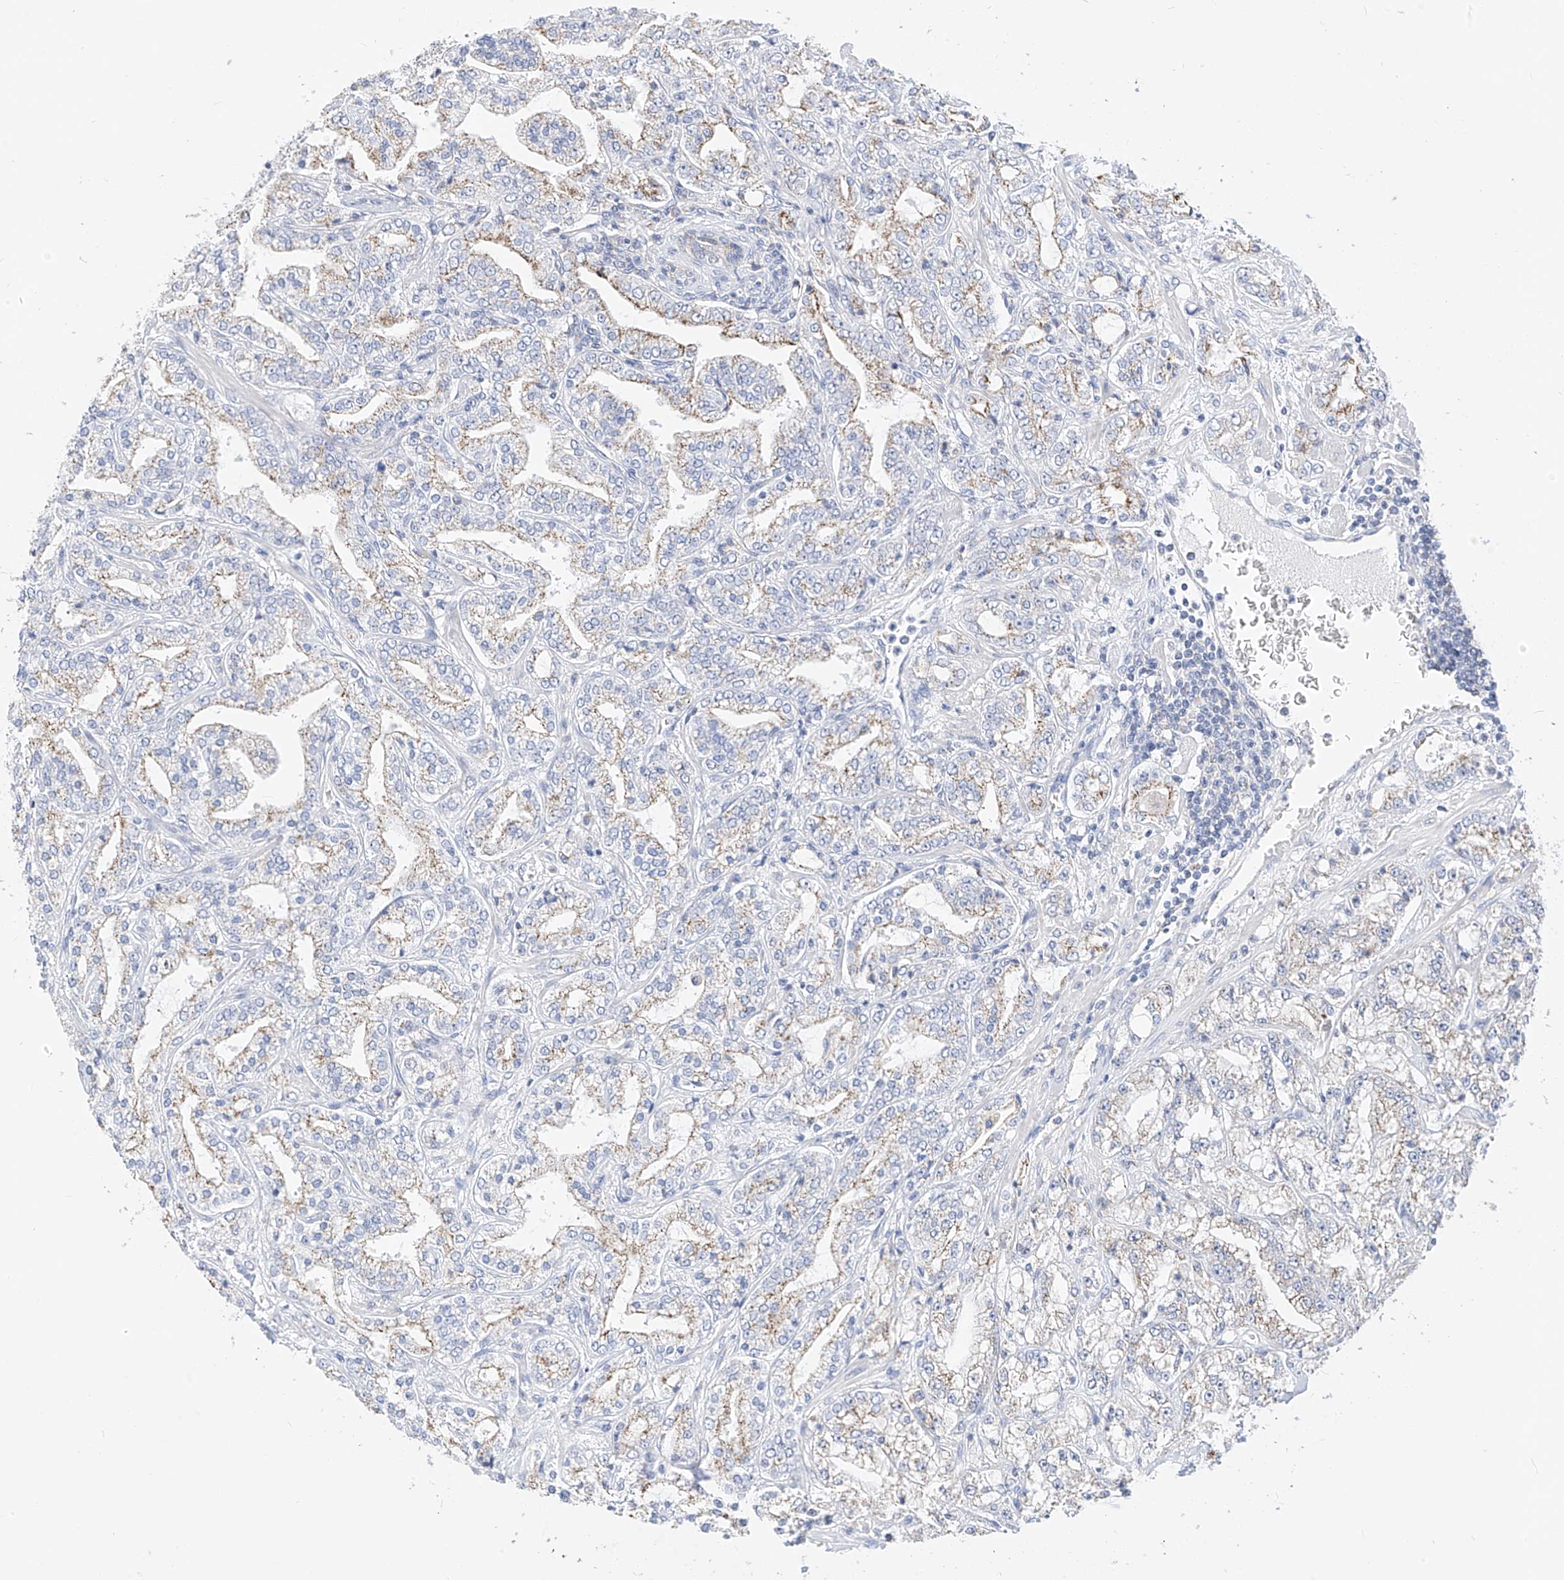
{"staining": {"intensity": "weak", "quantity": ">75%", "location": "cytoplasmic/membranous"}, "tissue": "prostate cancer", "cell_type": "Tumor cells", "image_type": "cancer", "snomed": [{"axis": "morphology", "description": "Adenocarcinoma, High grade"}, {"axis": "topography", "description": "Prostate"}], "caption": "Protein analysis of prostate cancer (high-grade adenocarcinoma) tissue demonstrates weak cytoplasmic/membranous expression in about >75% of tumor cells.", "gene": "RASA2", "patient": {"sex": "male", "age": 64}}